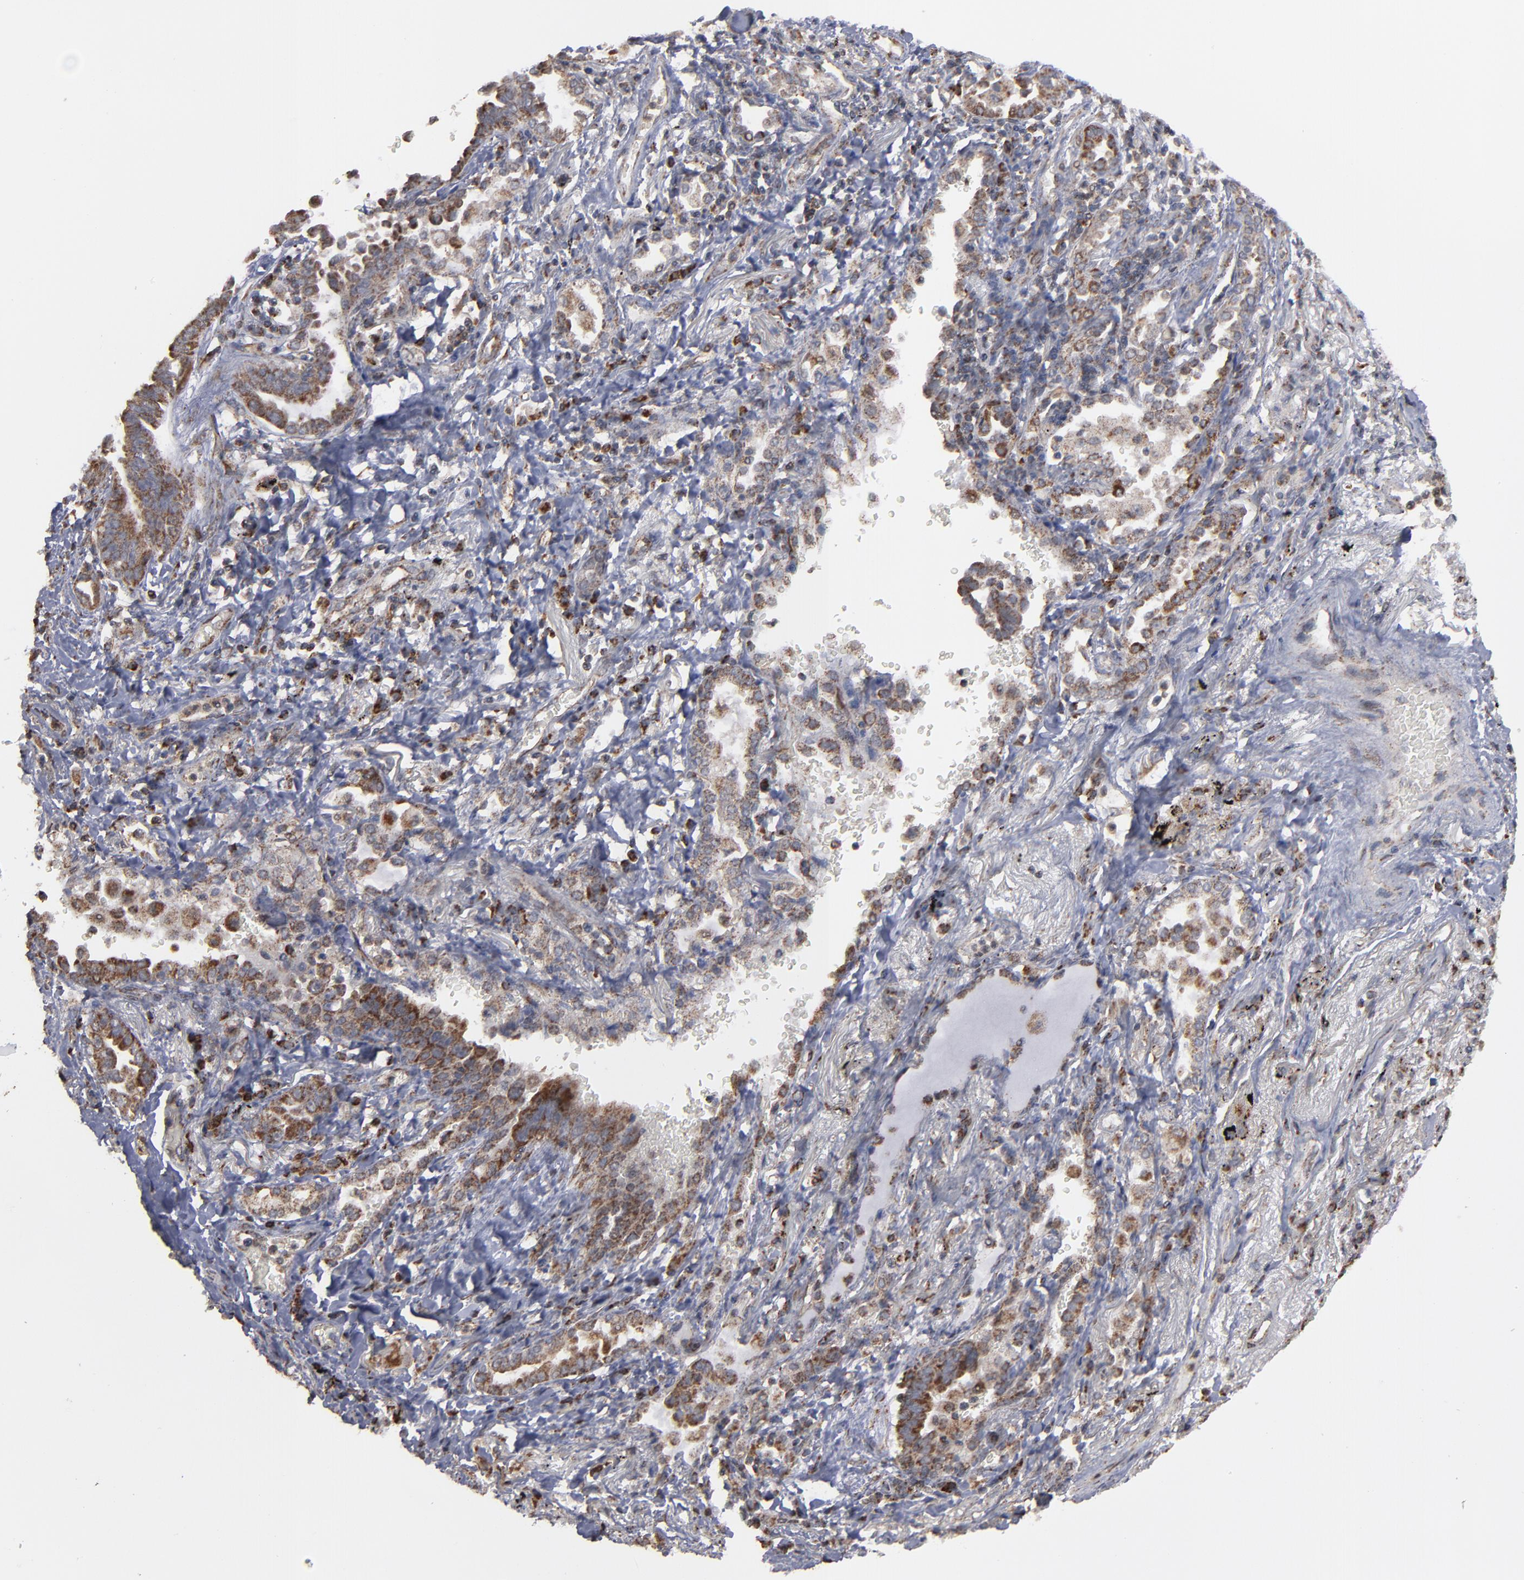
{"staining": {"intensity": "moderate", "quantity": ">75%", "location": "cytoplasmic/membranous"}, "tissue": "lung cancer", "cell_type": "Tumor cells", "image_type": "cancer", "snomed": [{"axis": "morphology", "description": "Adenocarcinoma, NOS"}, {"axis": "topography", "description": "Lung"}], "caption": "Tumor cells show moderate cytoplasmic/membranous expression in approximately >75% of cells in lung cancer.", "gene": "MIPOL1", "patient": {"sex": "female", "age": 64}}